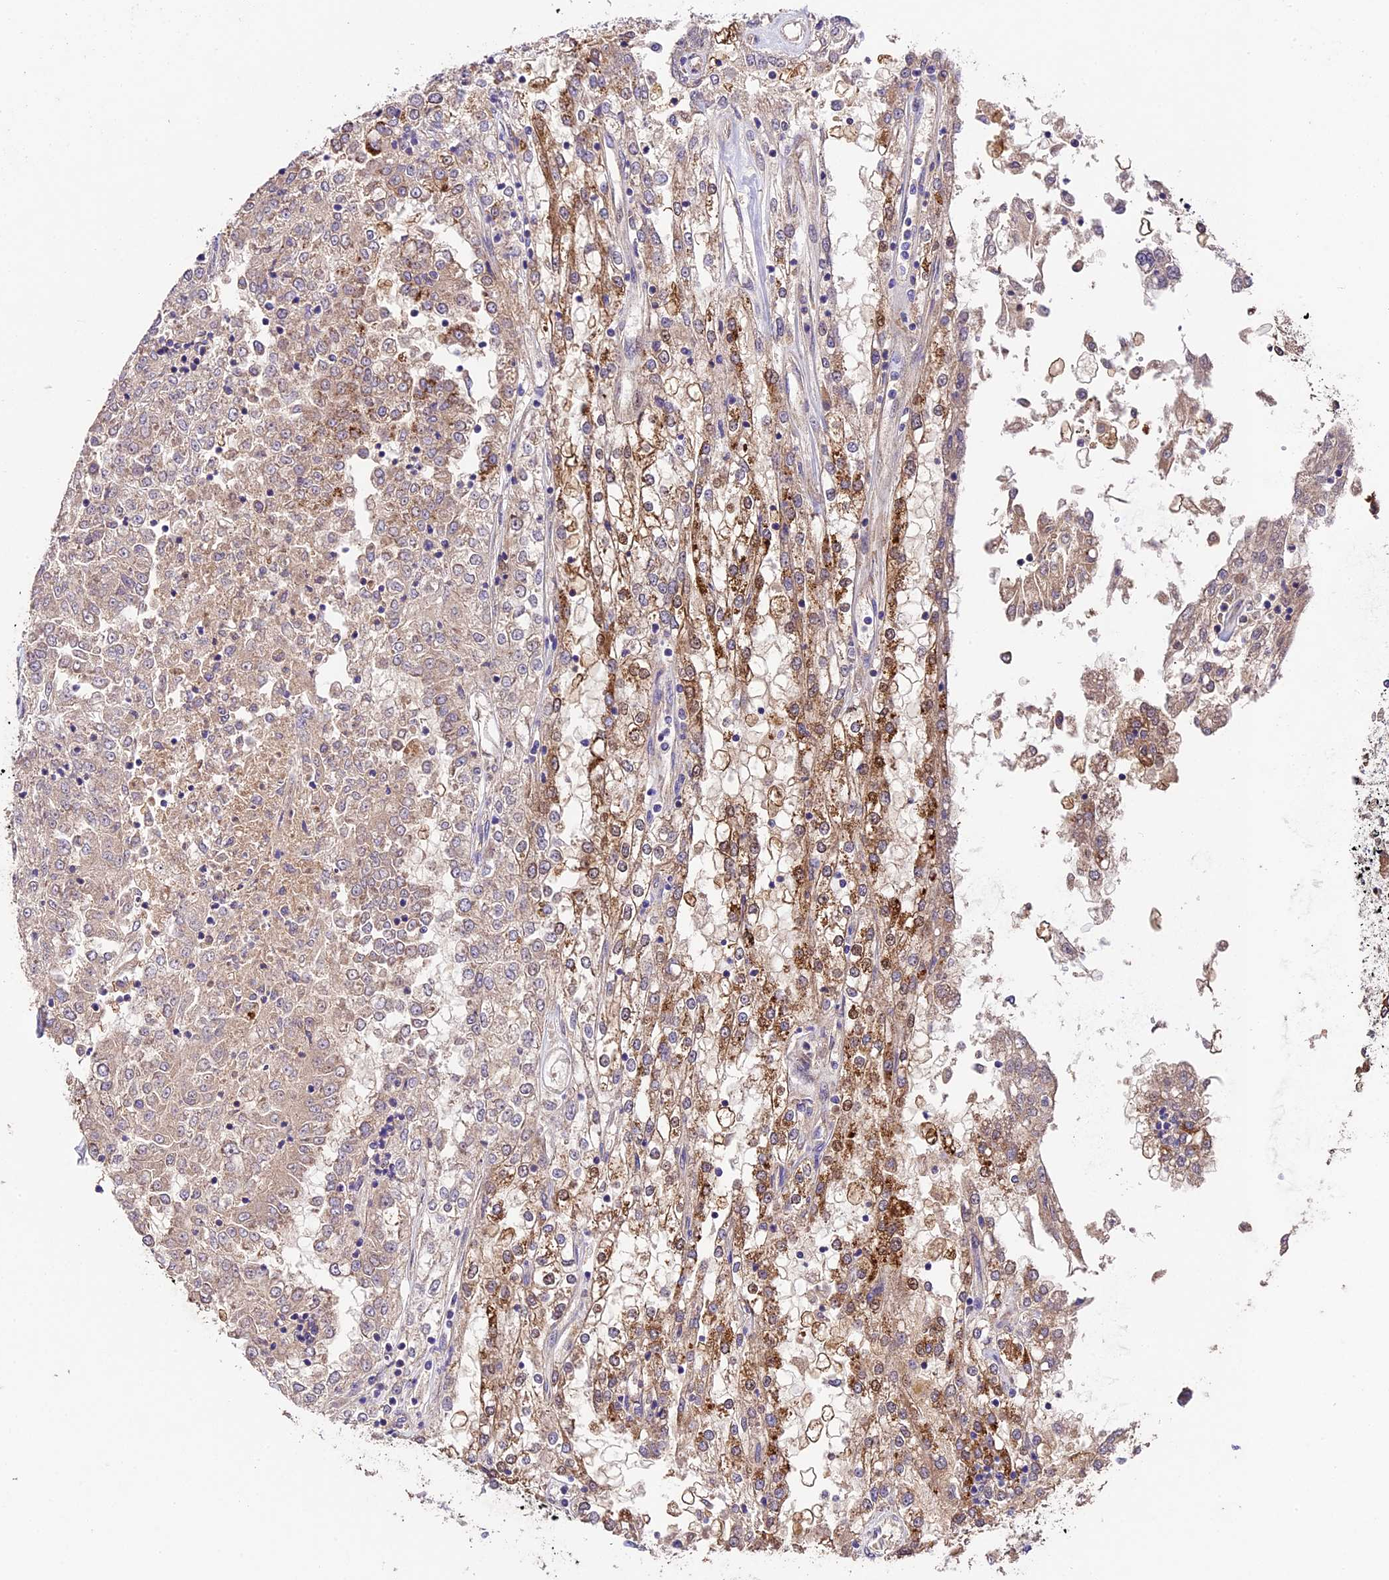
{"staining": {"intensity": "moderate", "quantity": "25%-75%", "location": "cytoplasmic/membranous"}, "tissue": "renal cancer", "cell_type": "Tumor cells", "image_type": "cancer", "snomed": [{"axis": "morphology", "description": "Adenocarcinoma, NOS"}, {"axis": "topography", "description": "Kidney"}], "caption": "Immunohistochemistry of human renal cancer (adenocarcinoma) reveals medium levels of moderate cytoplasmic/membranous expression in about 25%-75% of tumor cells.", "gene": "SBNO2", "patient": {"sex": "female", "age": 52}}